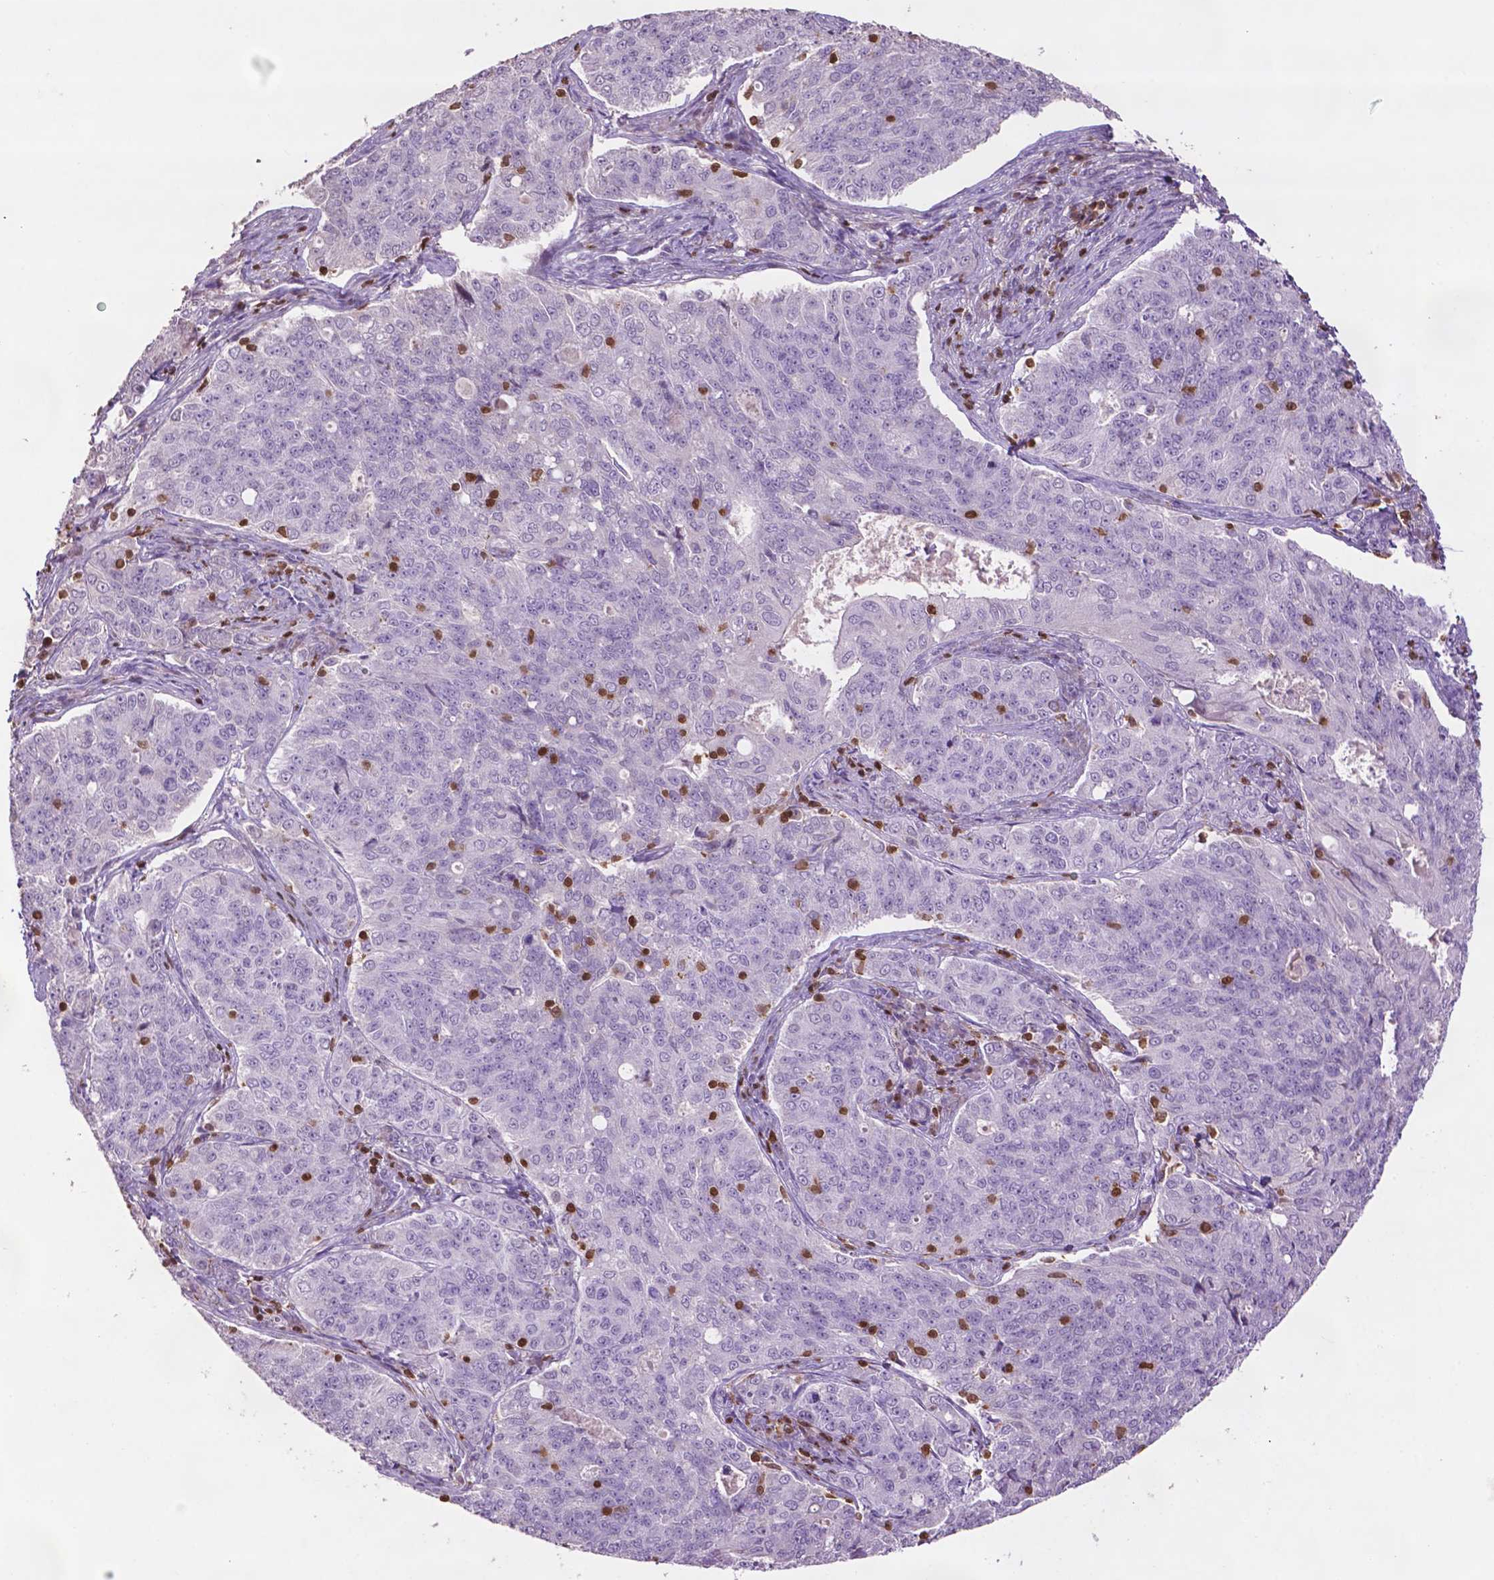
{"staining": {"intensity": "negative", "quantity": "none", "location": "none"}, "tissue": "endometrial cancer", "cell_type": "Tumor cells", "image_type": "cancer", "snomed": [{"axis": "morphology", "description": "Adenocarcinoma, NOS"}, {"axis": "topography", "description": "Endometrium"}], "caption": "High magnification brightfield microscopy of adenocarcinoma (endometrial) stained with DAB (brown) and counterstained with hematoxylin (blue): tumor cells show no significant positivity.", "gene": "TBC1D10C", "patient": {"sex": "female", "age": 43}}